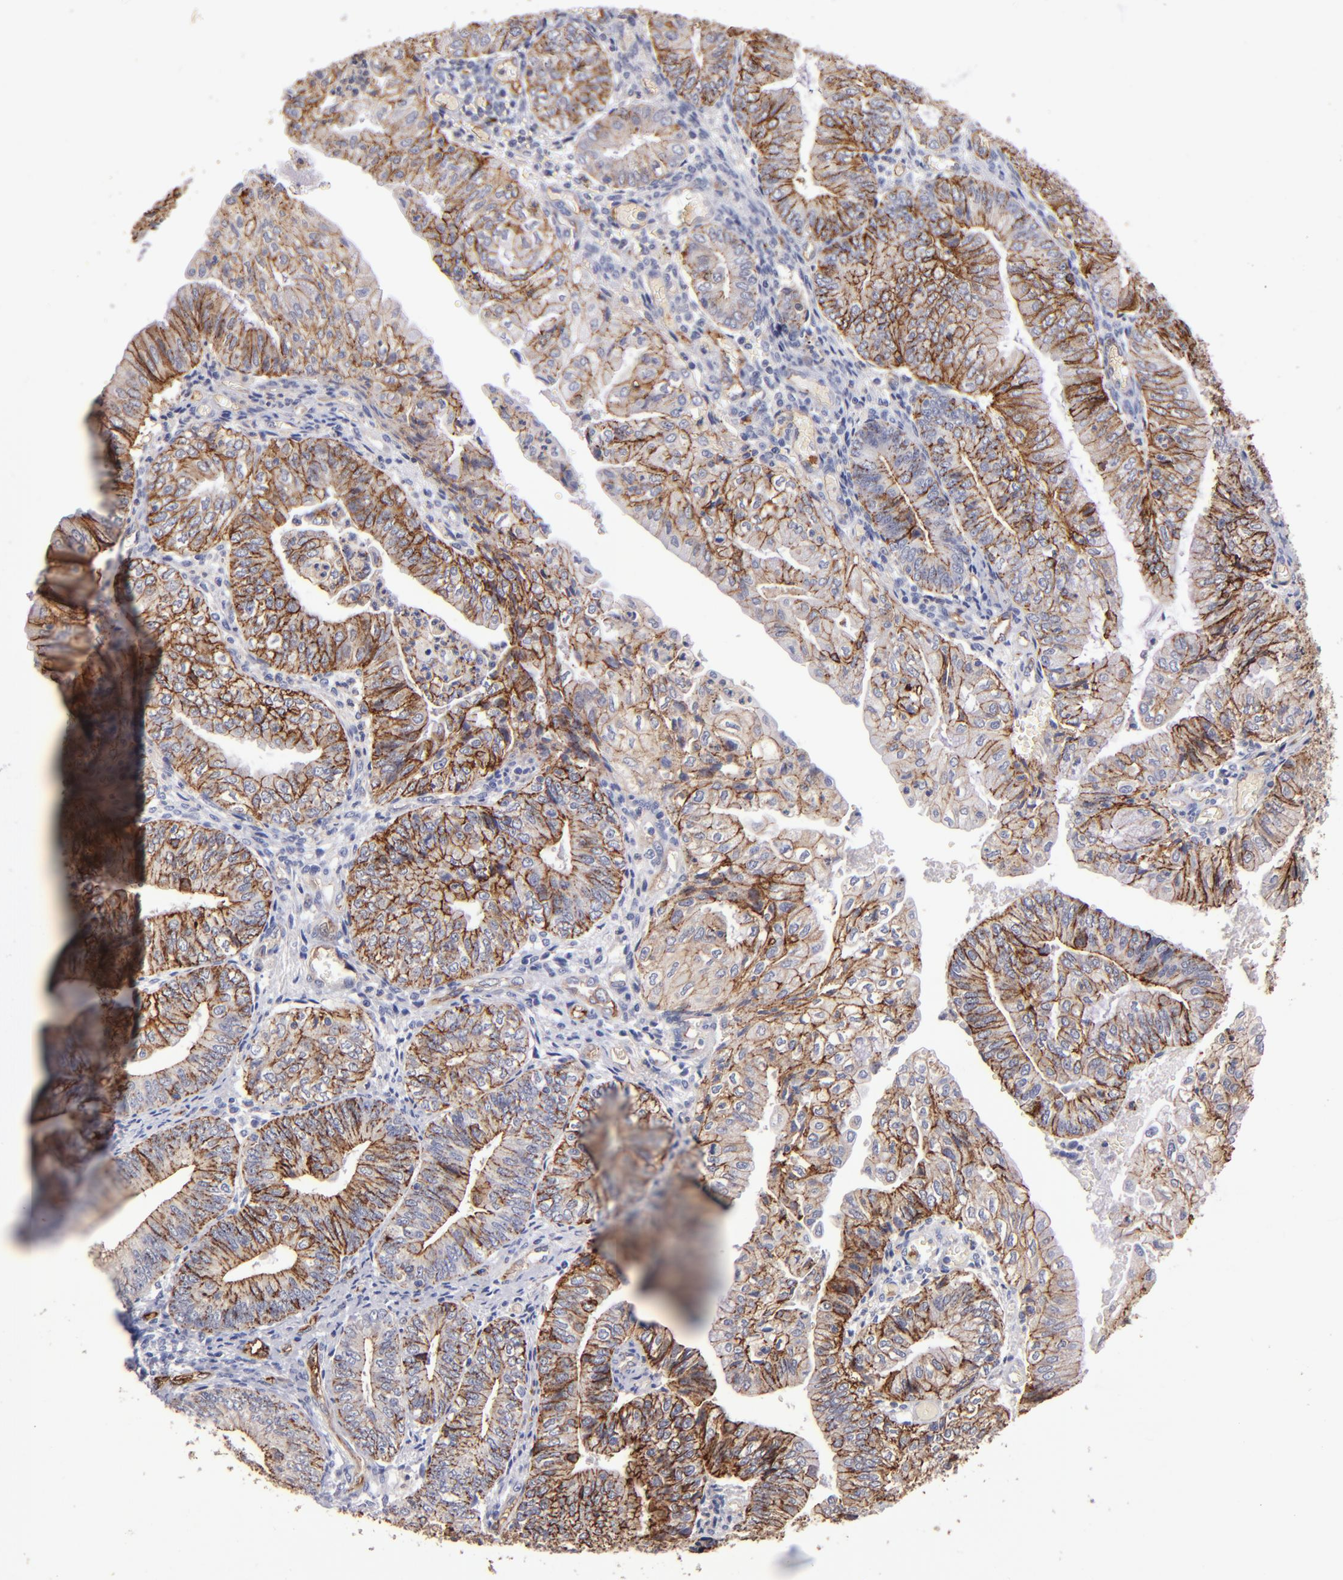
{"staining": {"intensity": "moderate", "quantity": ">75%", "location": "cytoplasmic/membranous"}, "tissue": "endometrial cancer", "cell_type": "Tumor cells", "image_type": "cancer", "snomed": [{"axis": "morphology", "description": "Adenocarcinoma, NOS"}, {"axis": "topography", "description": "Endometrium"}], "caption": "Endometrial cancer (adenocarcinoma) was stained to show a protein in brown. There is medium levels of moderate cytoplasmic/membranous positivity in approximately >75% of tumor cells.", "gene": "CLDN5", "patient": {"sex": "female", "age": 55}}